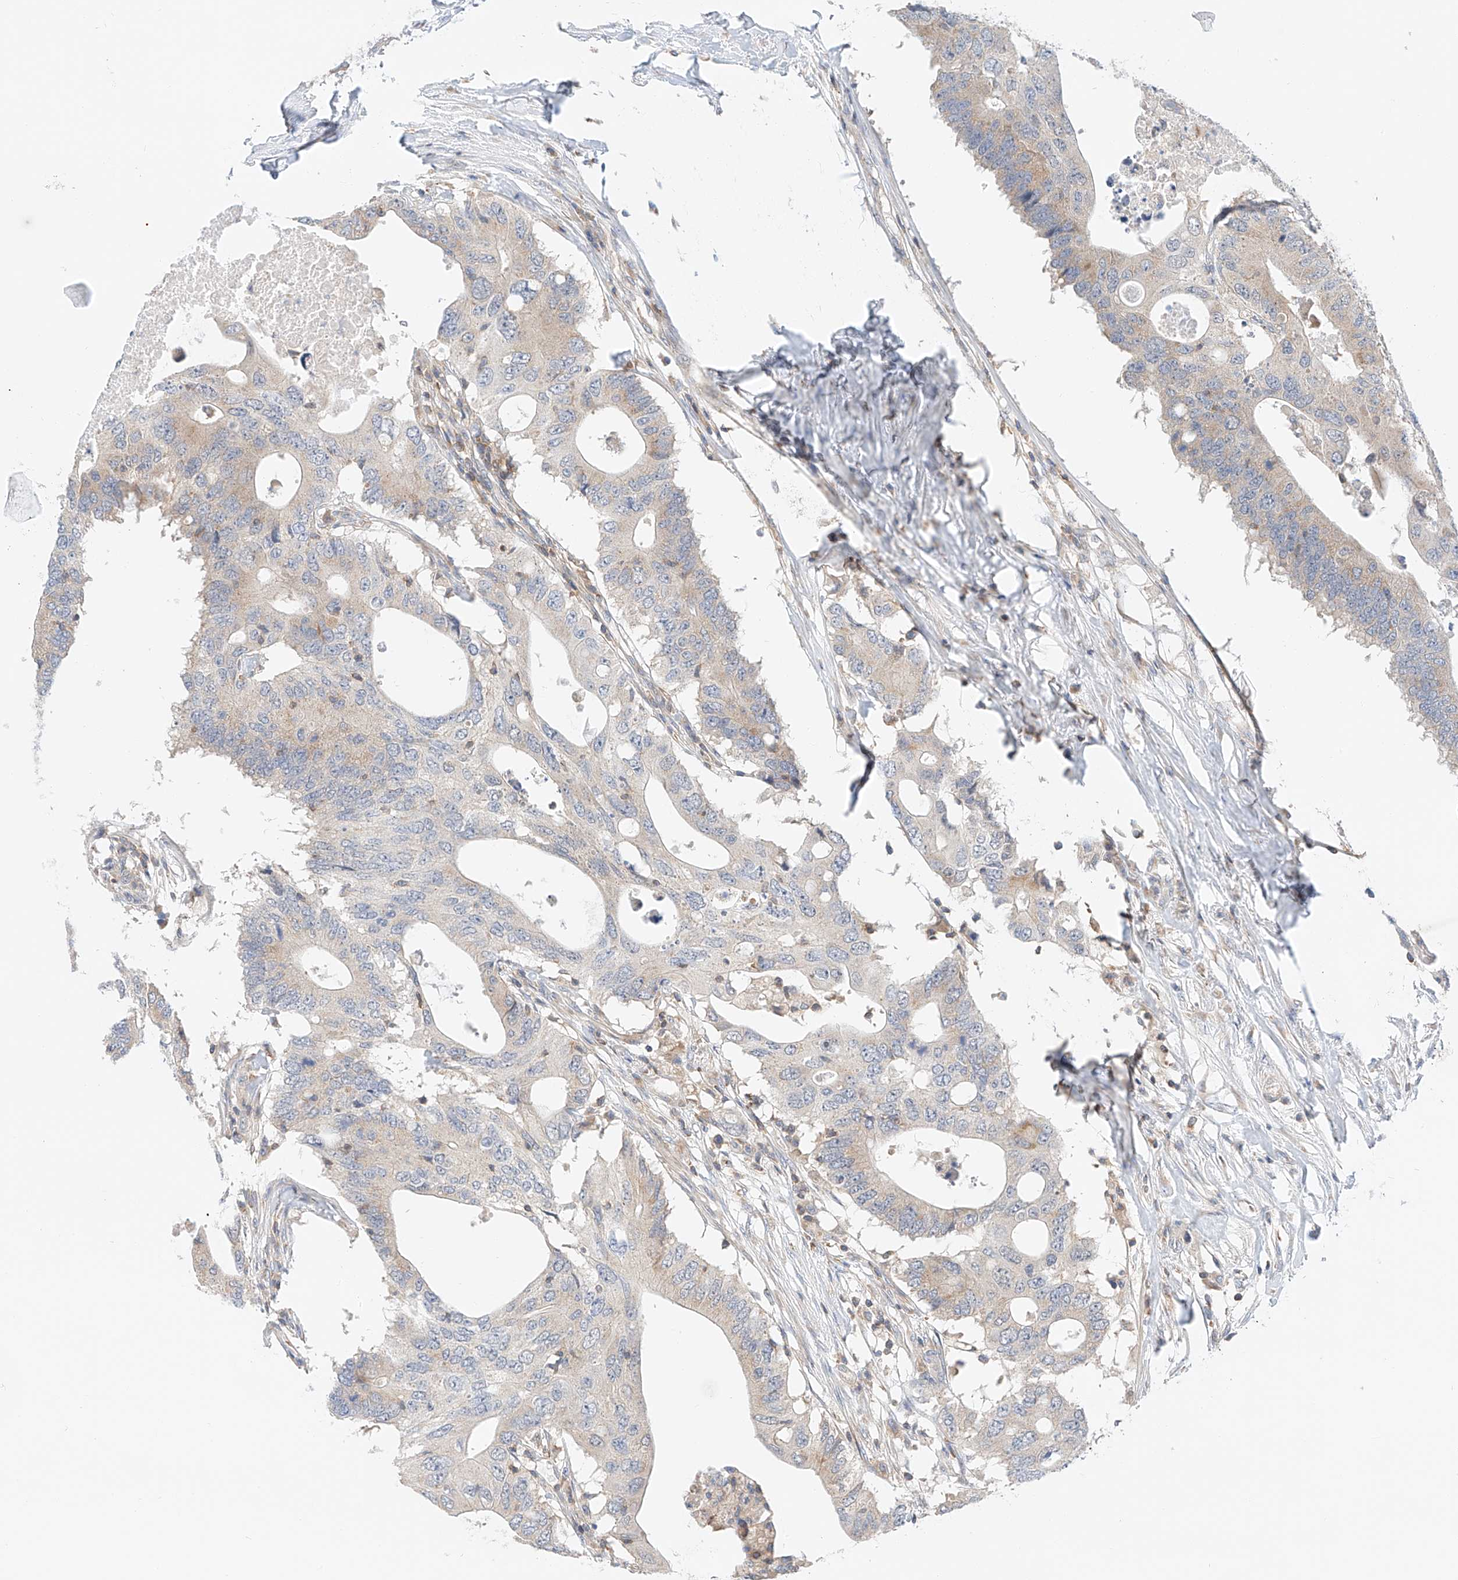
{"staining": {"intensity": "weak", "quantity": "<25%", "location": "cytoplasmic/membranous"}, "tissue": "colorectal cancer", "cell_type": "Tumor cells", "image_type": "cancer", "snomed": [{"axis": "morphology", "description": "Adenocarcinoma, NOS"}, {"axis": "topography", "description": "Colon"}], "caption": "Image shows no protein staining in tumor cells of colorectal cancer (adenocarcinoma) tissue. Nuclei are stained in blue.", "gene": "MFN2", "patient": {"sex": "male", "age": 71}}